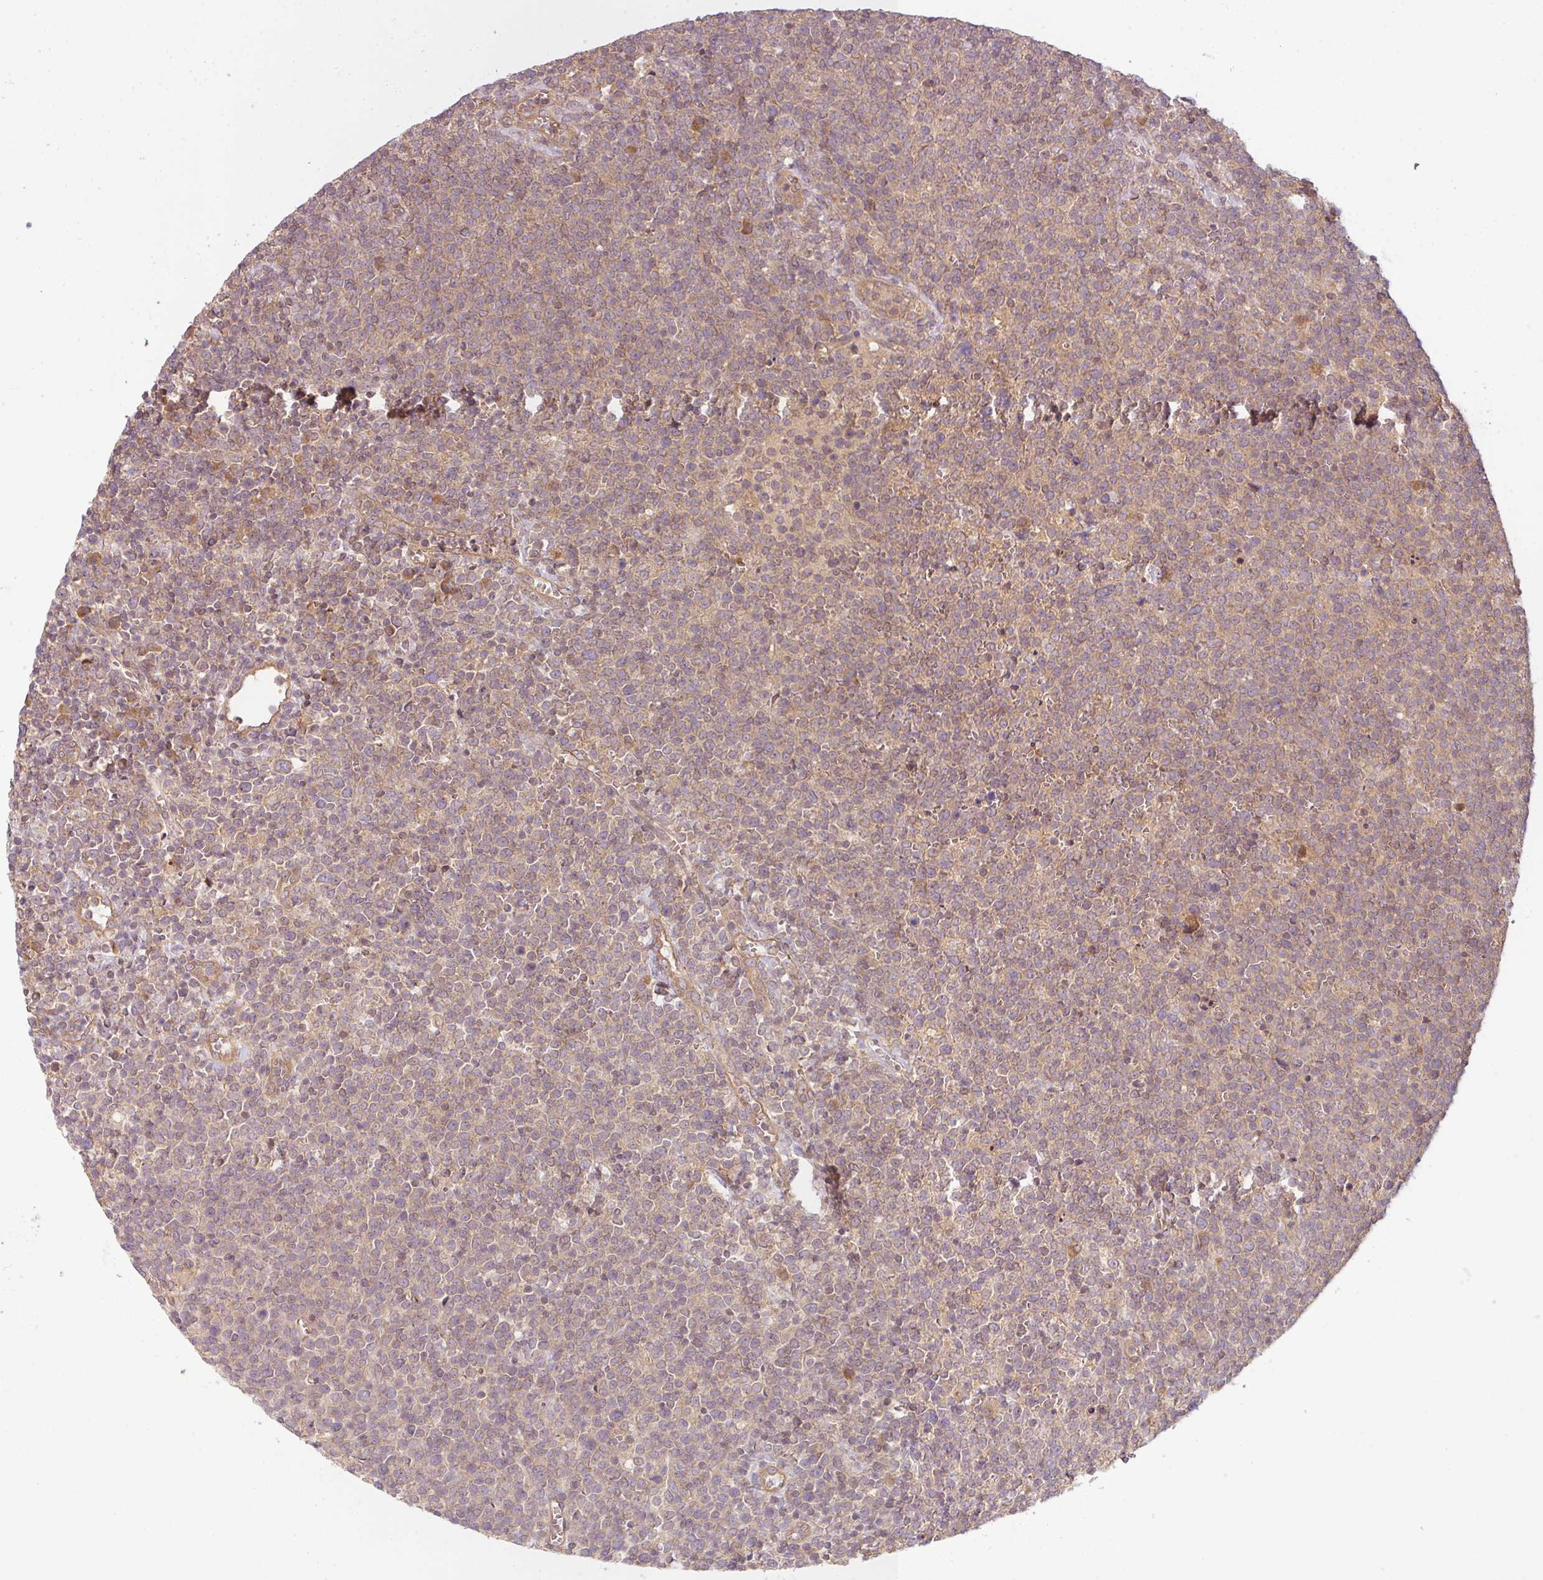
{"staining": {"intensity": "weak", "quantity": ">75%", "location": "cytoplasmic/membranous"}, "tissue": "lymphoma", "cell_type": "Tumor cells", "image_type": "cancer", "snomed": [{"axis": "morphology", "description": "Malignant lymphoma, non-Hodgkin's type, High grade"}, {"axis": "topography", "description": "Lymph node"}], "caption": "Immunohistochemical staining of high-grade malignant lymphoma, non-Hodgkin's type reveals low levels of weak cytoplasmic/membranous expression in approximately >75% of tumor cells. Ihc stains the protein of interest in brown and the nuclei are stained blue.", "gene": "RNF31", "patient": {"sex": "male", "age": 61}}